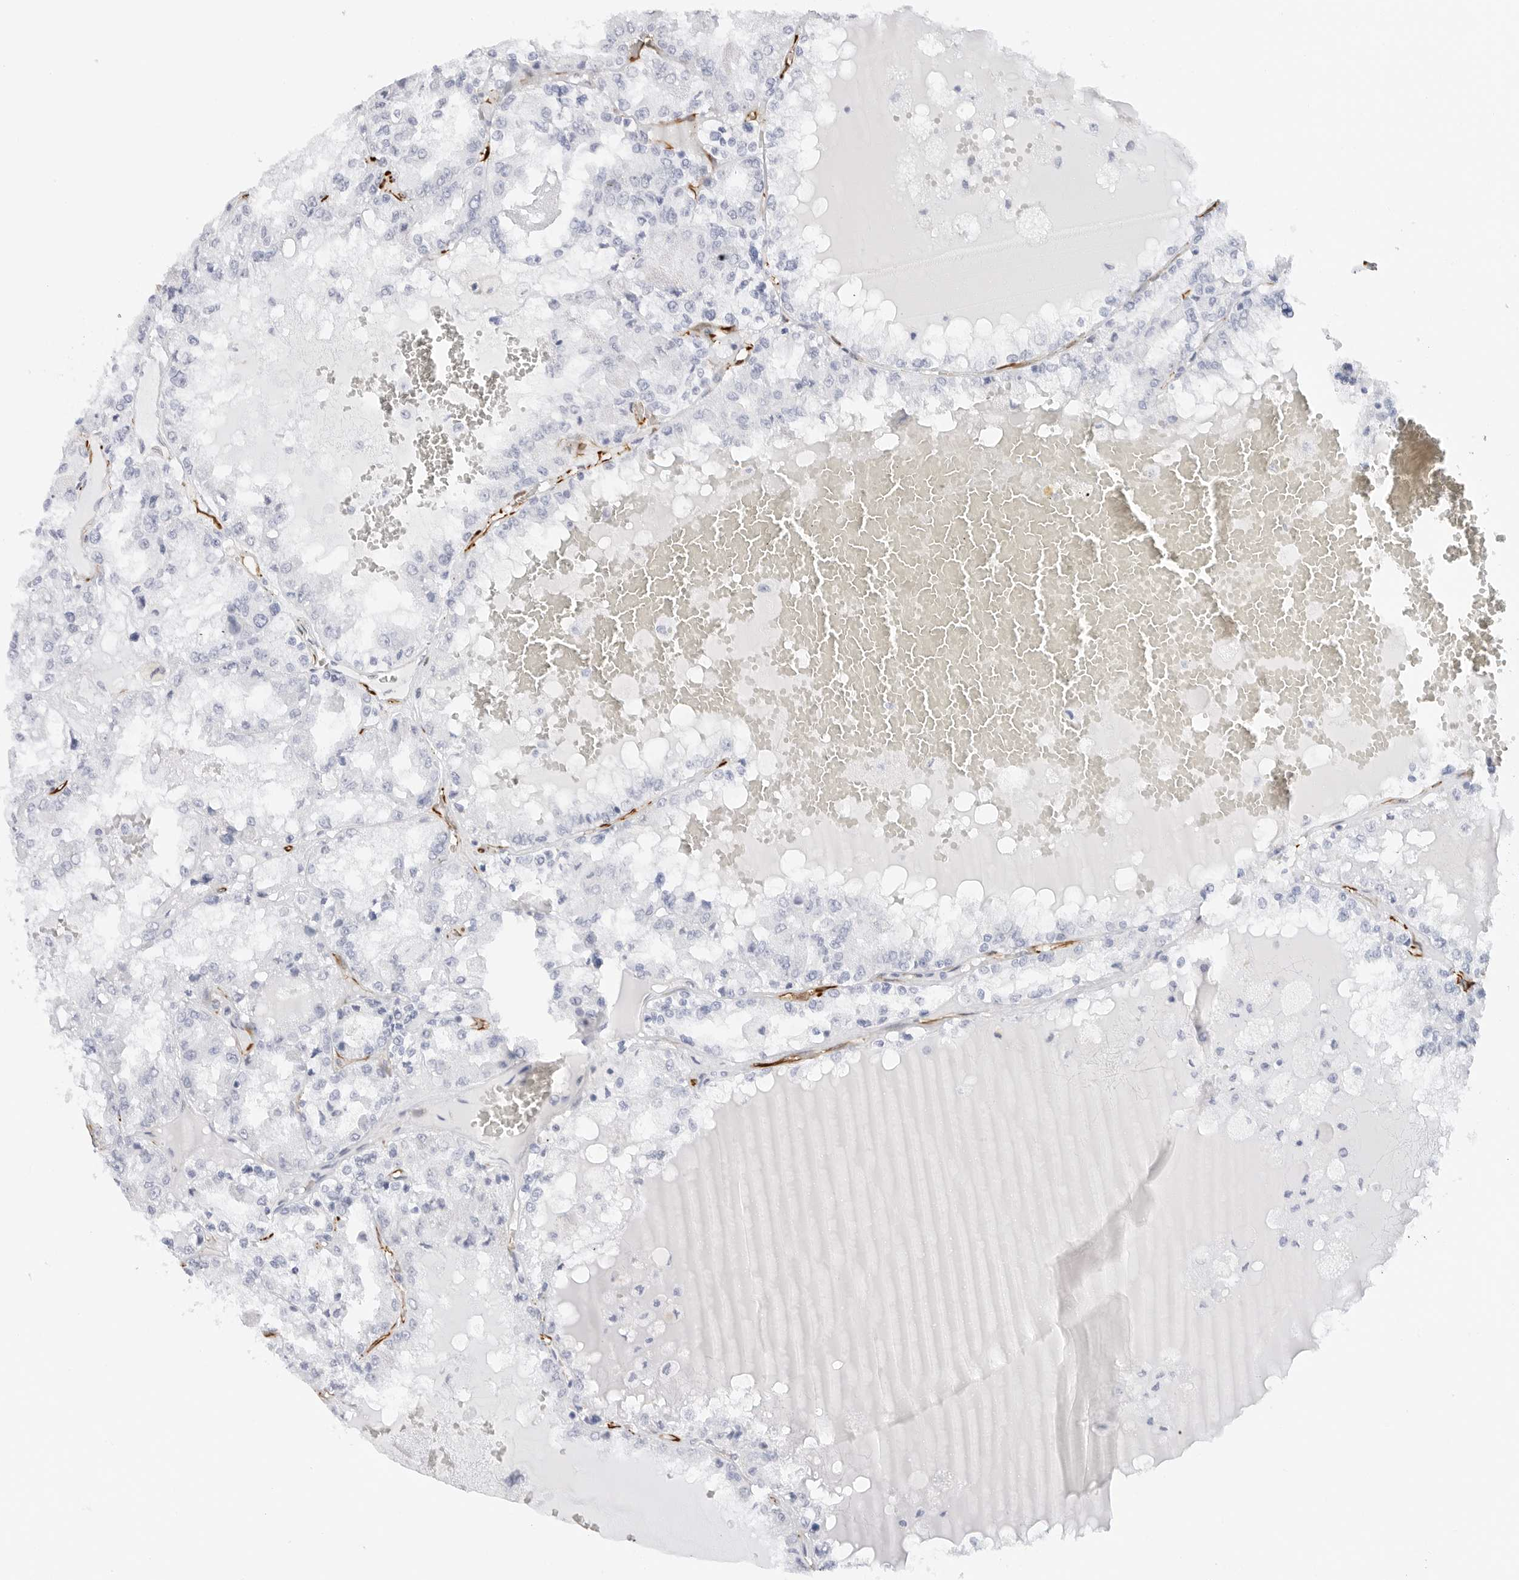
{"staining": {"intensity": "negative", "quantity": "none", "location": "none"}, "tissue": "renal cancer", "cell_type": "Tumor cells", "image_type": "cancer", "snomed": [{"axis": "morphology", "description": "Adenocarcinoma, NOS"}, {"axis": "topography", "description": "Kidney"}], "caption": "A micrograph of renal adenocarcinoma stained for a protein reveals no brown staining in tumor cells.", "gene": "NES", "patient": {"sex": "female", "age": 56}}